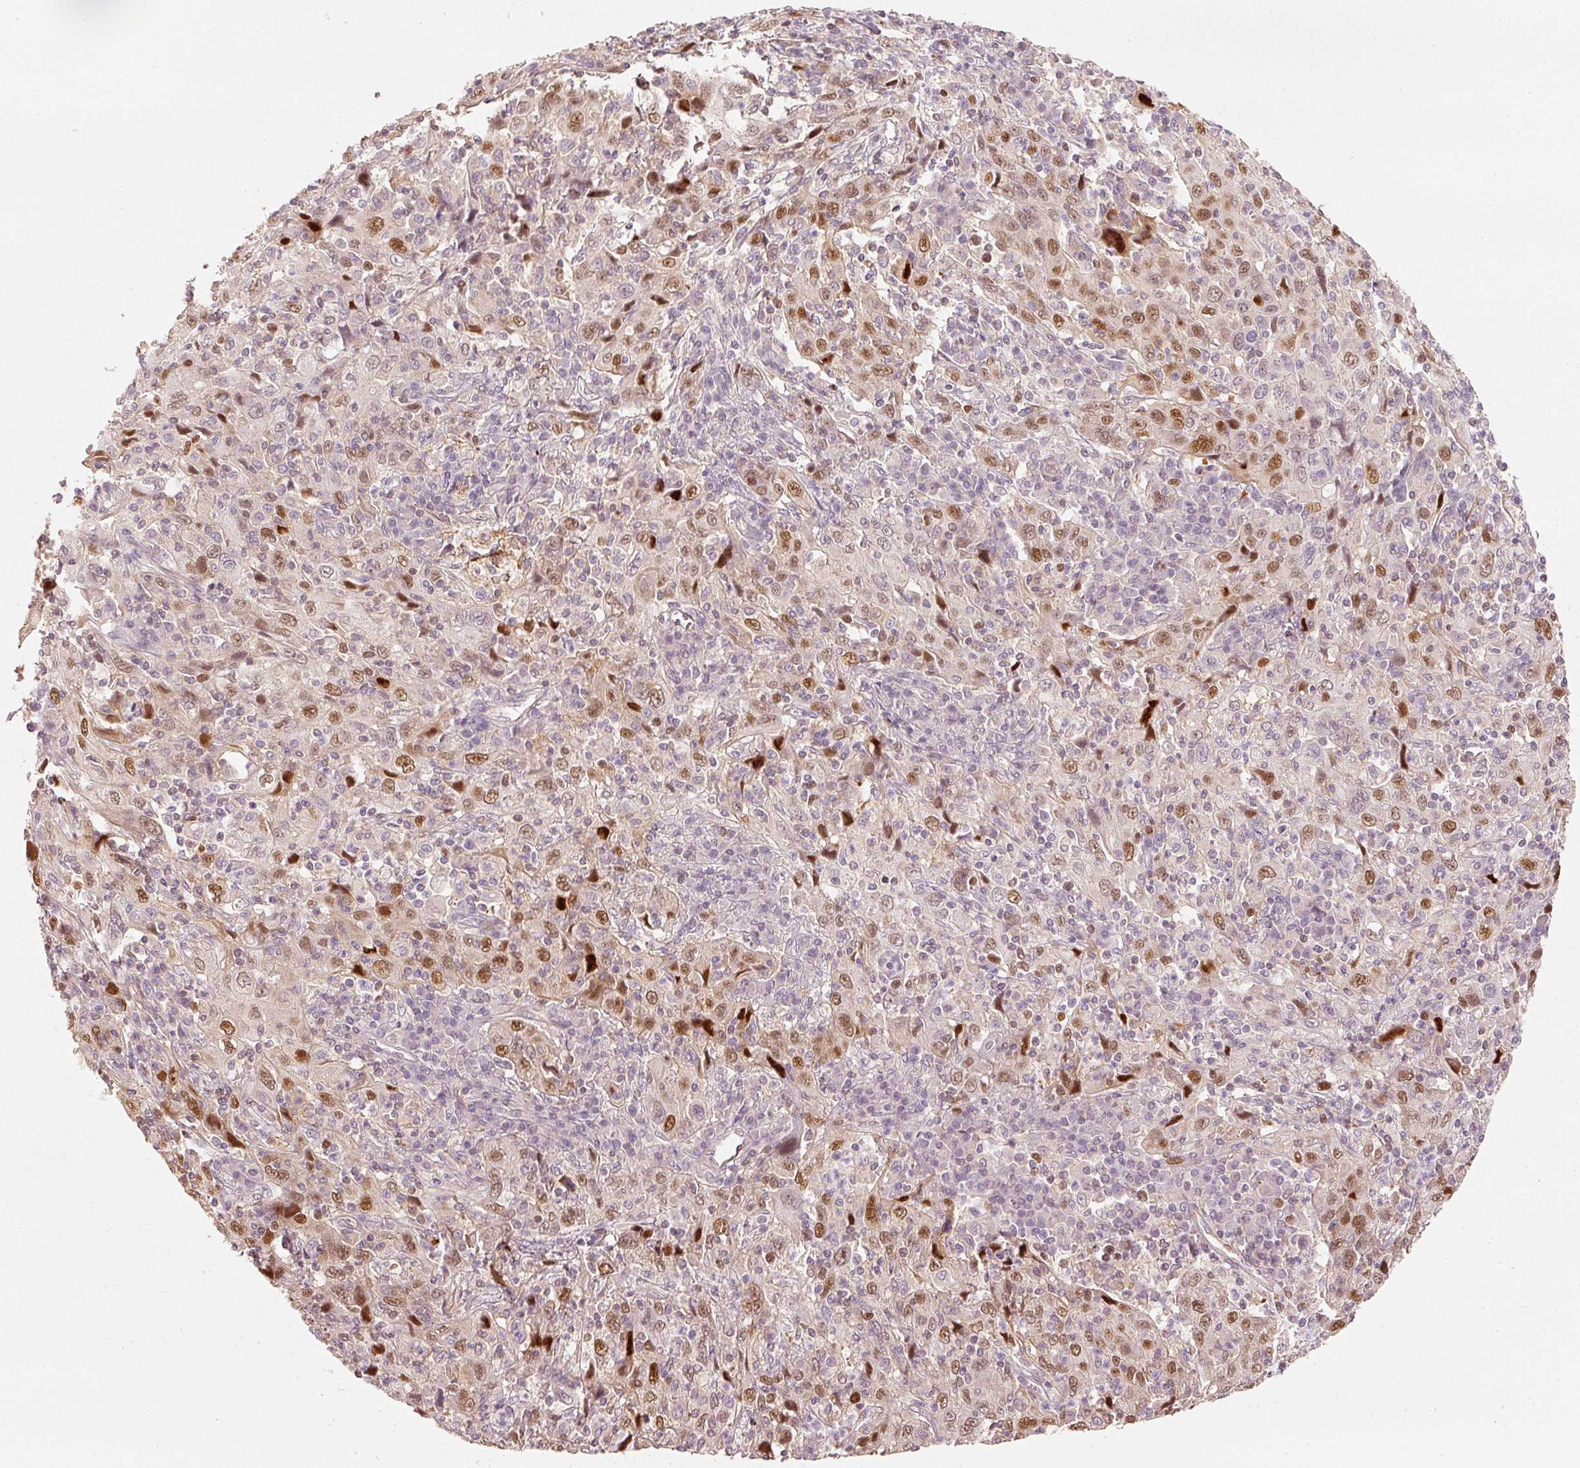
{"staining": {"intensity": "moderate", "quantity": "25%-75%", "location": "nuclear"}, "tissue": "cervical cancer", "cell_type": "Tumor cells", "image_type": "cancer", "snomed": [{"axis": "morphology", "description": "Squamous cell carcinoma, NOS"}, {"axis": "topography", "description": "Cervix"}], "caption": "IHC (DAB) staining of human cervical cancer demonstrates moderate nuclear protein expression in approximately 25%-75% of tumor cells.", "gene": "TREX2", "patient": {"sex": "female", "age": 46}}